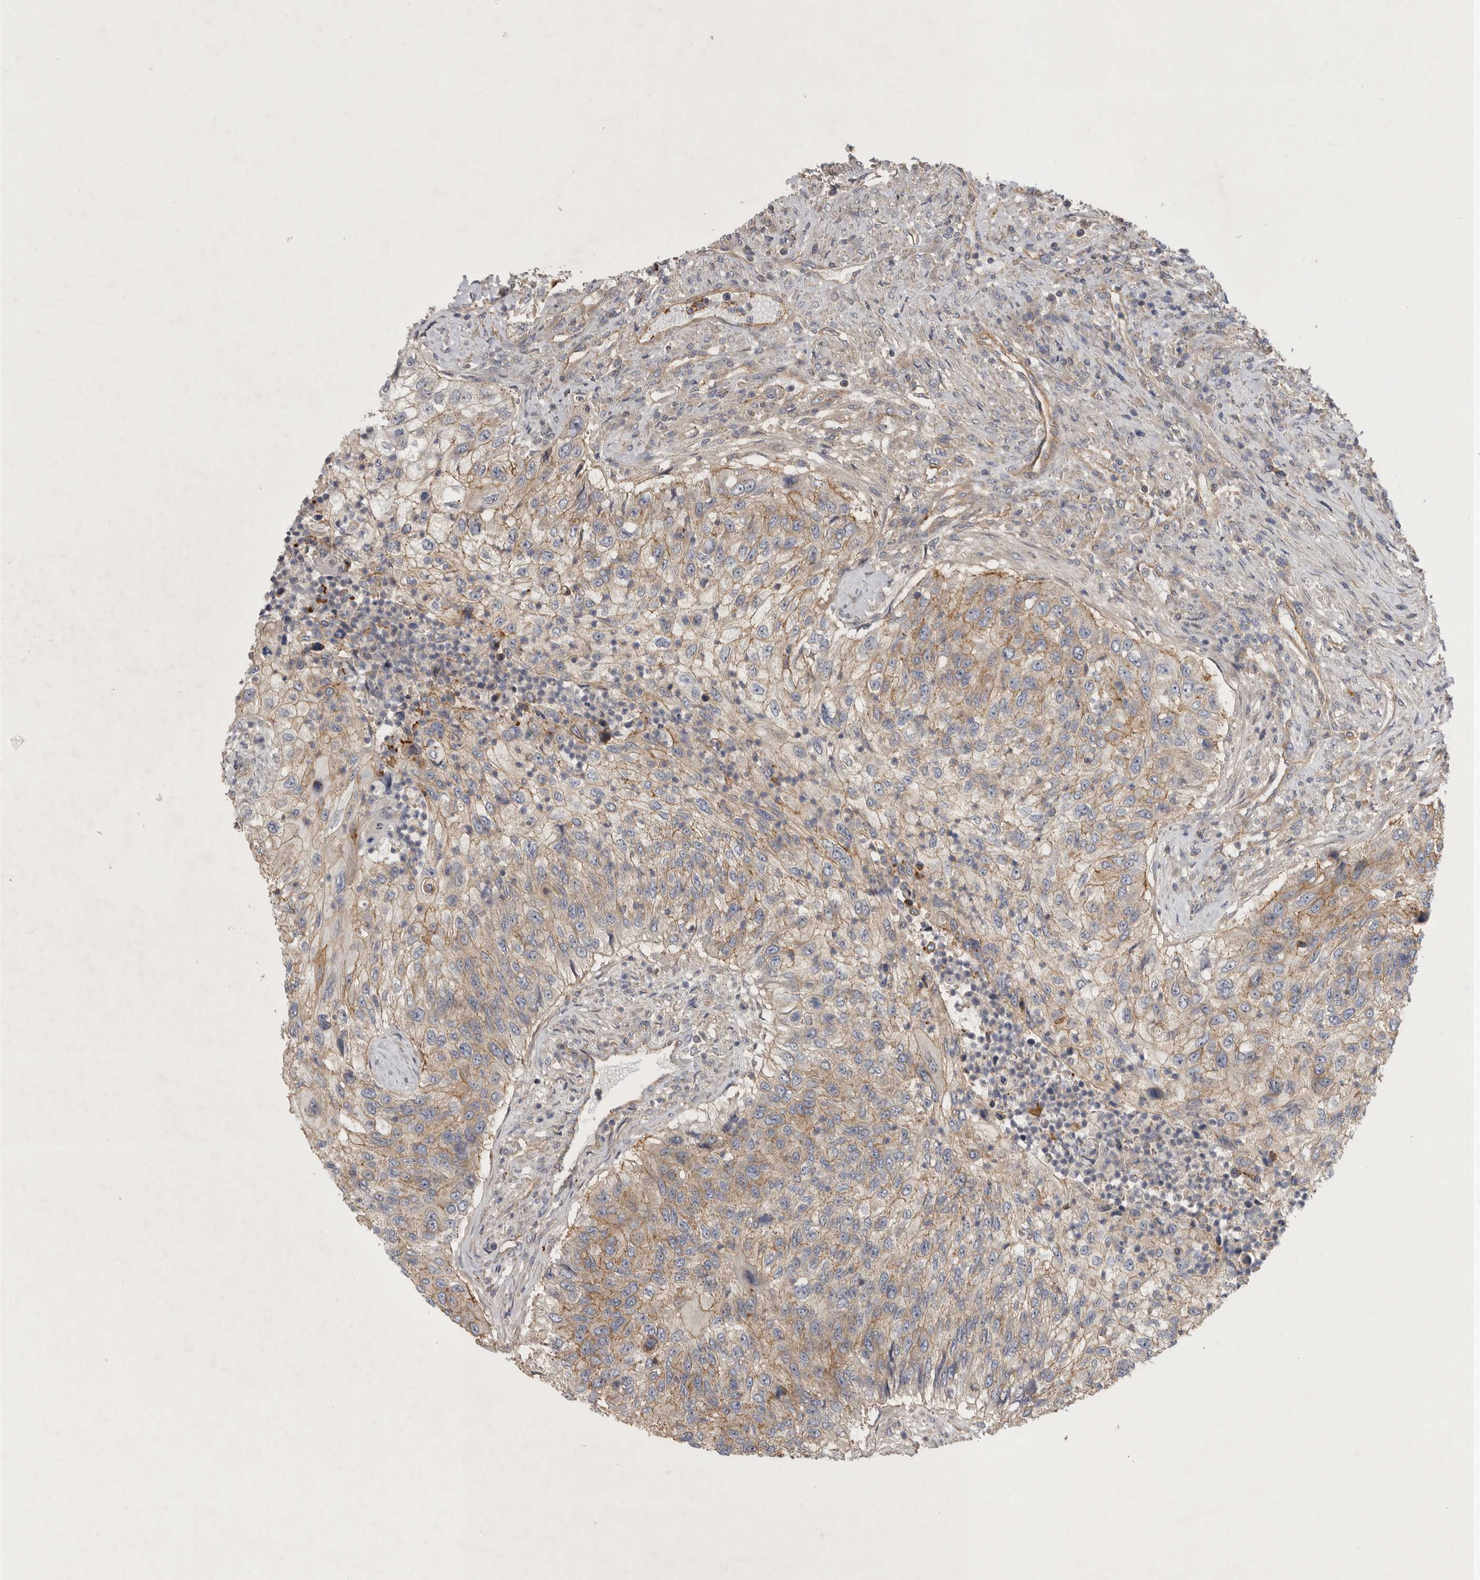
{"staining": {"intensity": "weak", "quantity": "25%-75%", "location": "cytoplasmic/membranous"}, "tissue": "urothelial cancer", "cell_type": "Tumor cells", "image_type": "cancer", "snomed": [{"axis": "morphology", "description": "Urothelial carcinoma, High grade"}, {"axis": "topography", "description": "Urinary bladder"}], "caption": "A micrograph of human urothelial carcinoma (high-grade) stained for a protein reveals weak cytoplasmic/membranous brown staining in tumor cells. (DAB (3,3'-diaminobenzidine) IHC with brightfield microscopy, high magnification).", "gene": "MLPH", "patient": {"sex": "female", "age": 60}}